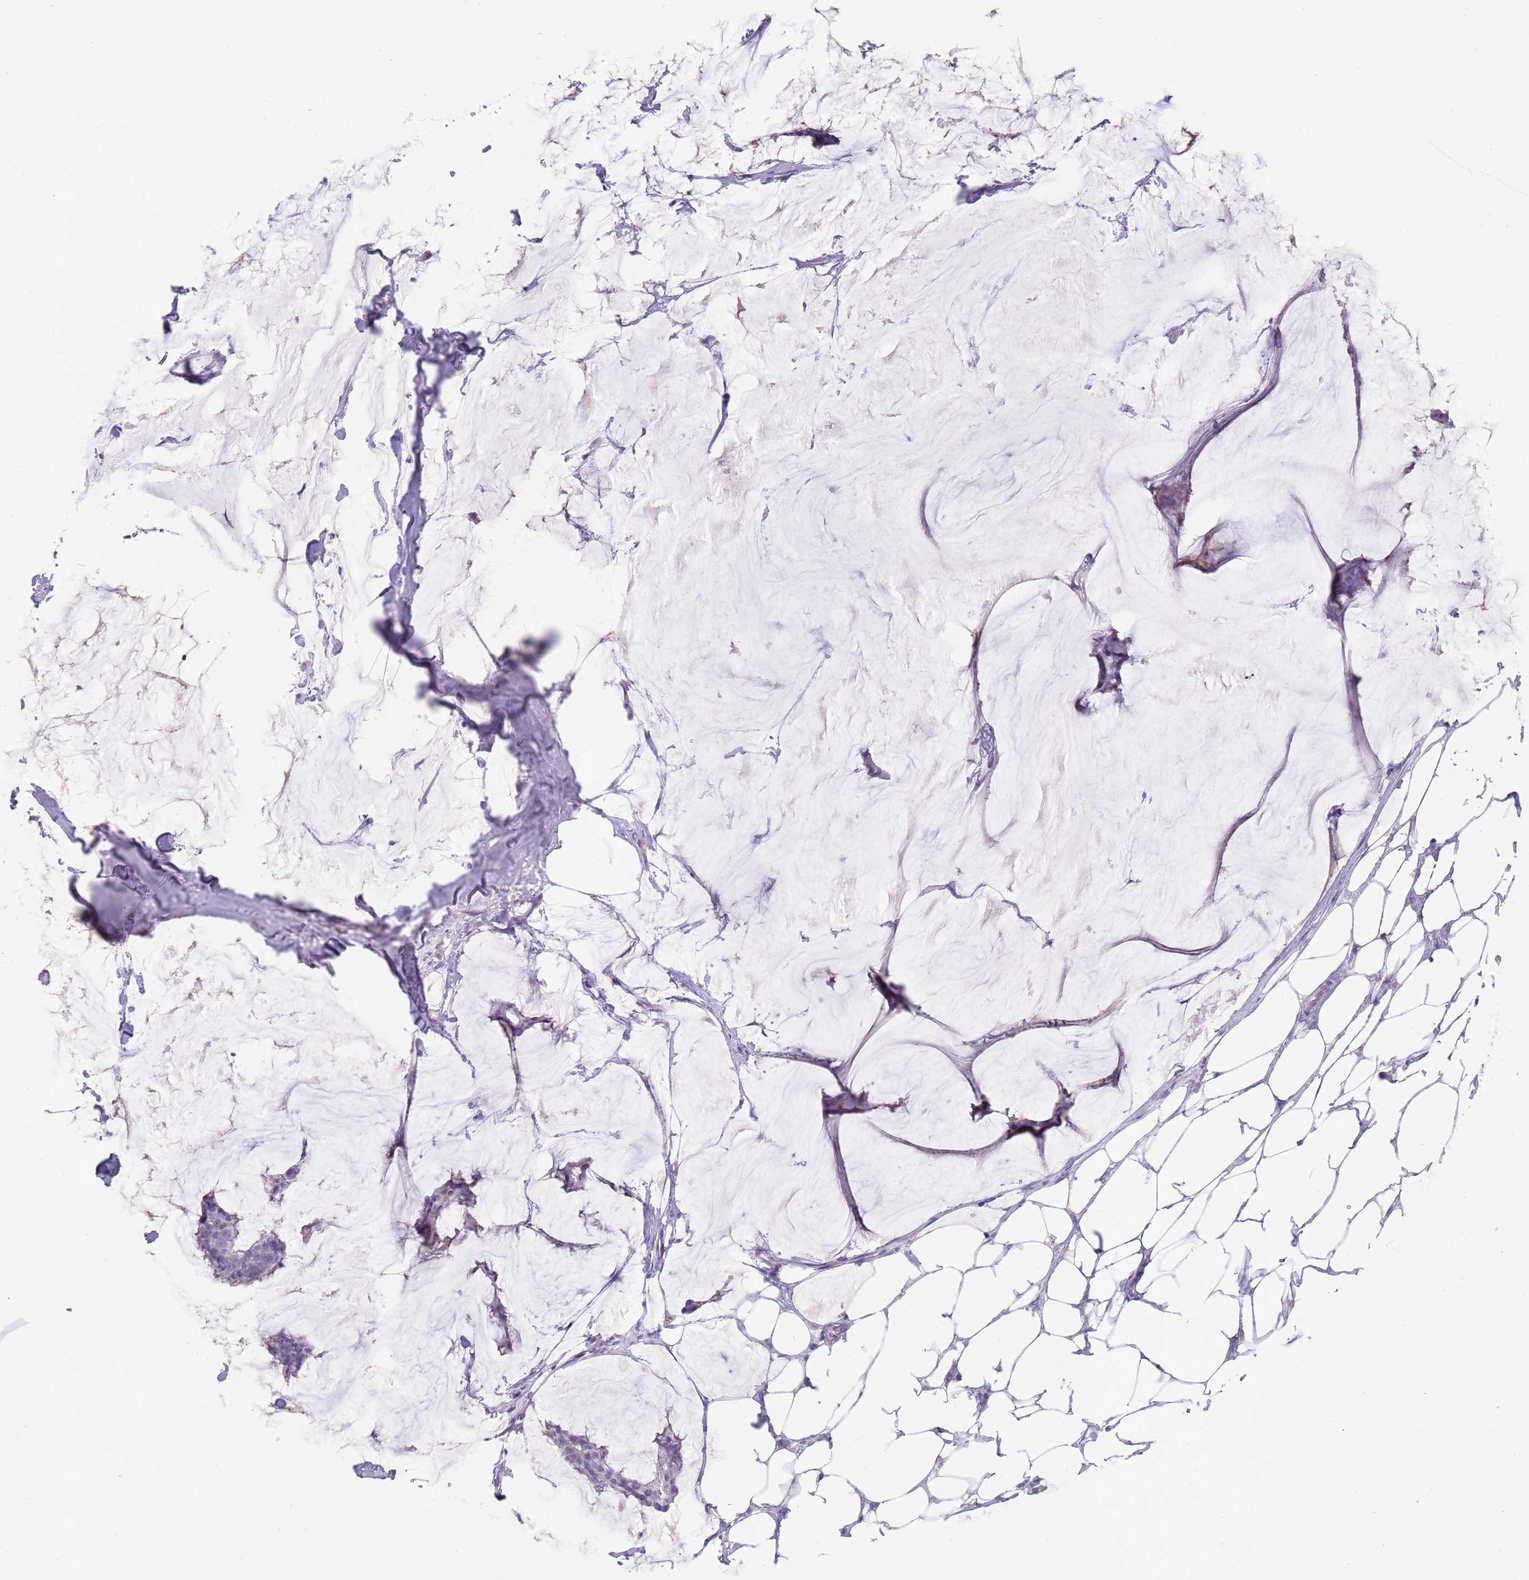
{"staining": {"intensity": "negative", "quantity": "none", "location": "none"}, "tissue": "breast cancer", "cell_type": "Tumor cells", "image_type": "cancer", "snomed": [{"axis": "morphology", "description": "Duct carcinoma"}, {"axis": "topography", "description": "Breast"}], "caption": "Immunohistochemistry (IHC) histopathology image of neoplastic tissue: intraductal carcinoma (breast) stained with DAB exhibits no significant protein positivity in tumor cells.", "gene": "ZNF14", "patient": {"sex": "female", "age": 93}}